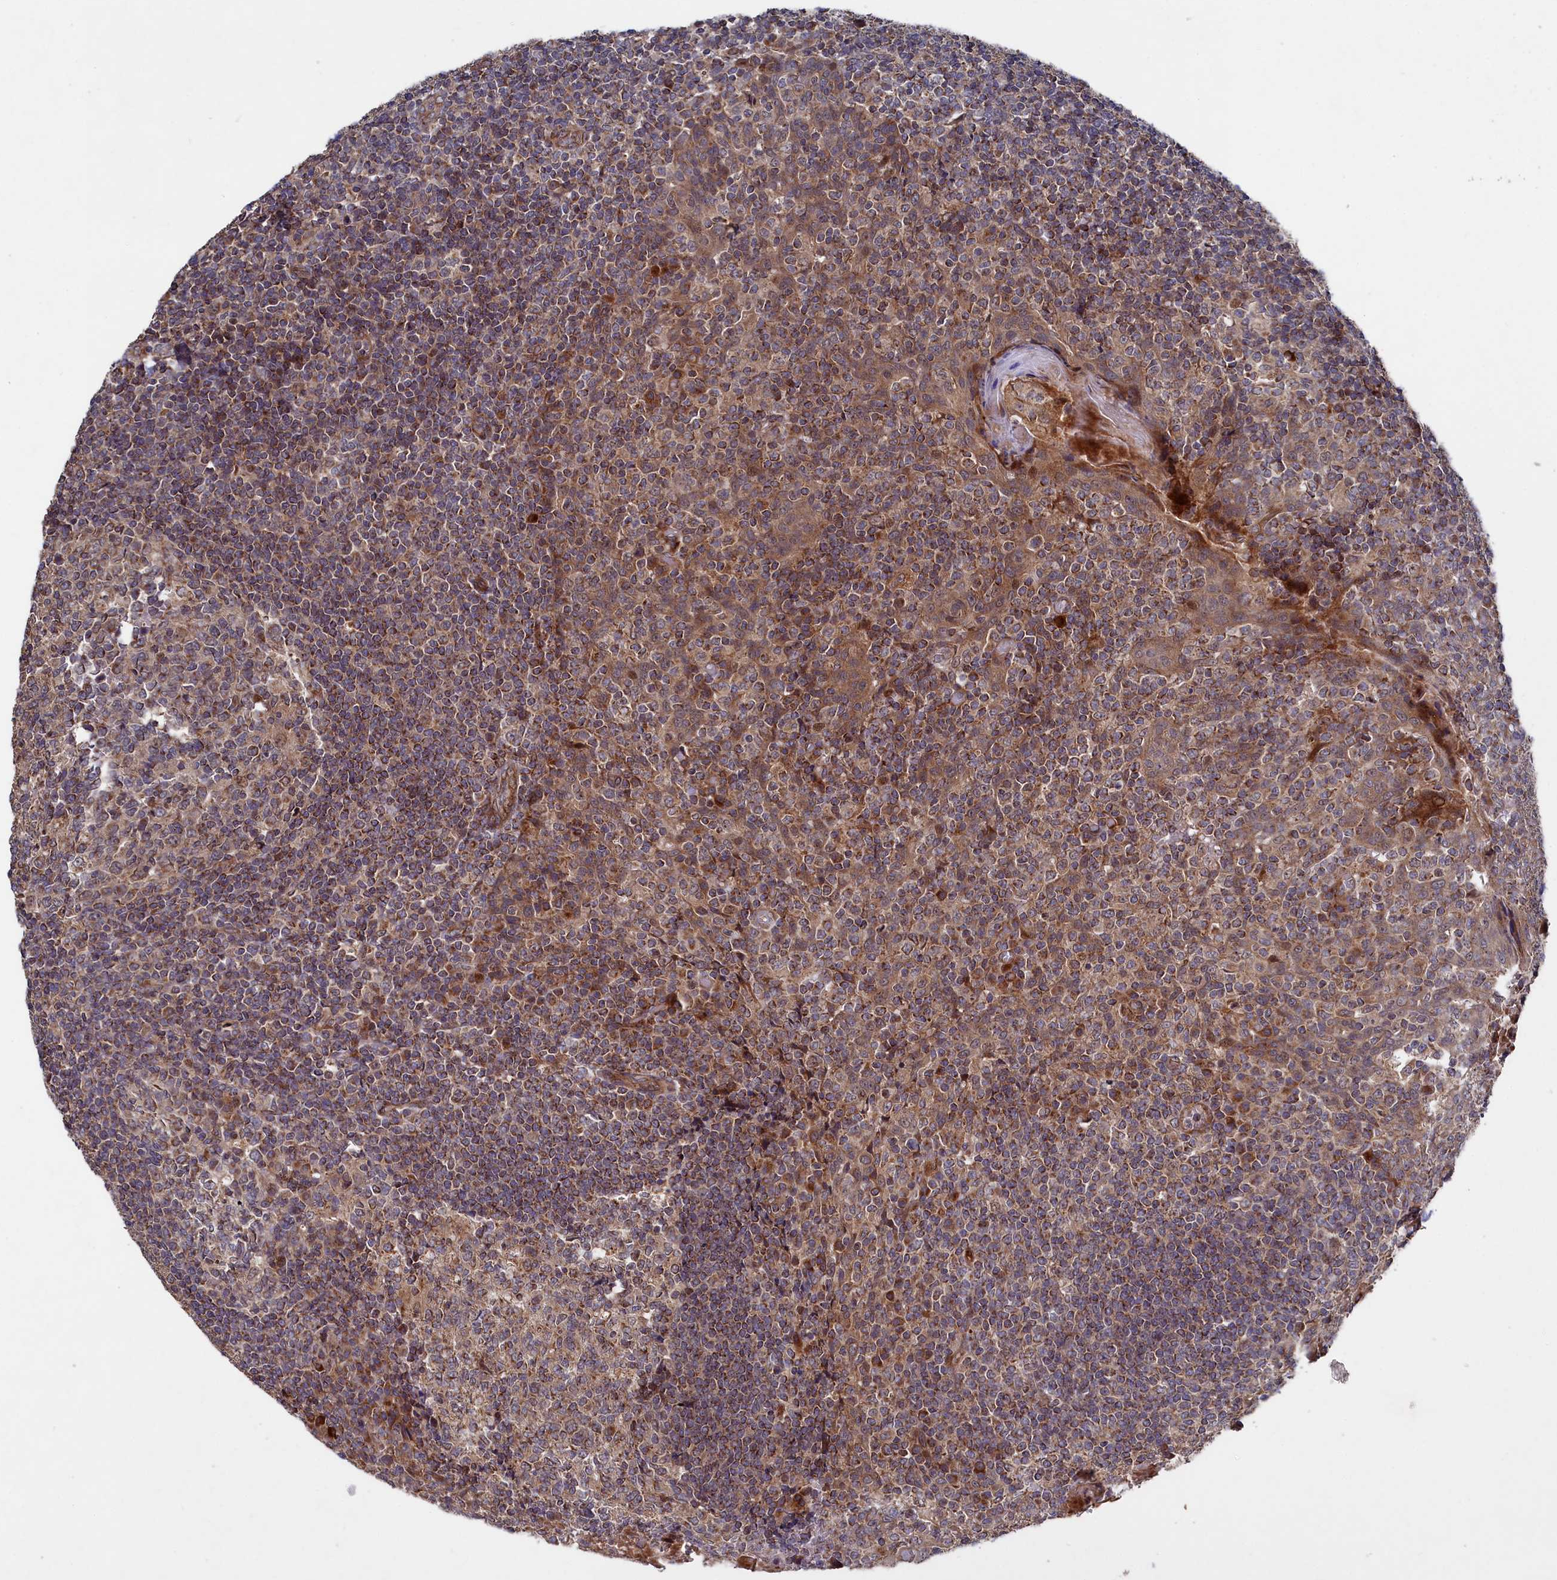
{"staining": {"intensity": "moderate", "quantity": ">75%", "location": "cytoplasmic/membranous"}, "tissue": "tonsil", "cell_type": "Germinal center cells", "image_type": "normal", "snomed": [{"axis": "morphology", "description": "Normal tissue, NOS"}, {"axis": "topography", "description": "Tonsil"}], "caption": "Benign tonsil demonstrates moderate cytoplasmic/membranous positivity in approximately >75% of germinal center cells.", "gene": "SUPV3L1", "patient": {"sex": "female", "age": 19}}